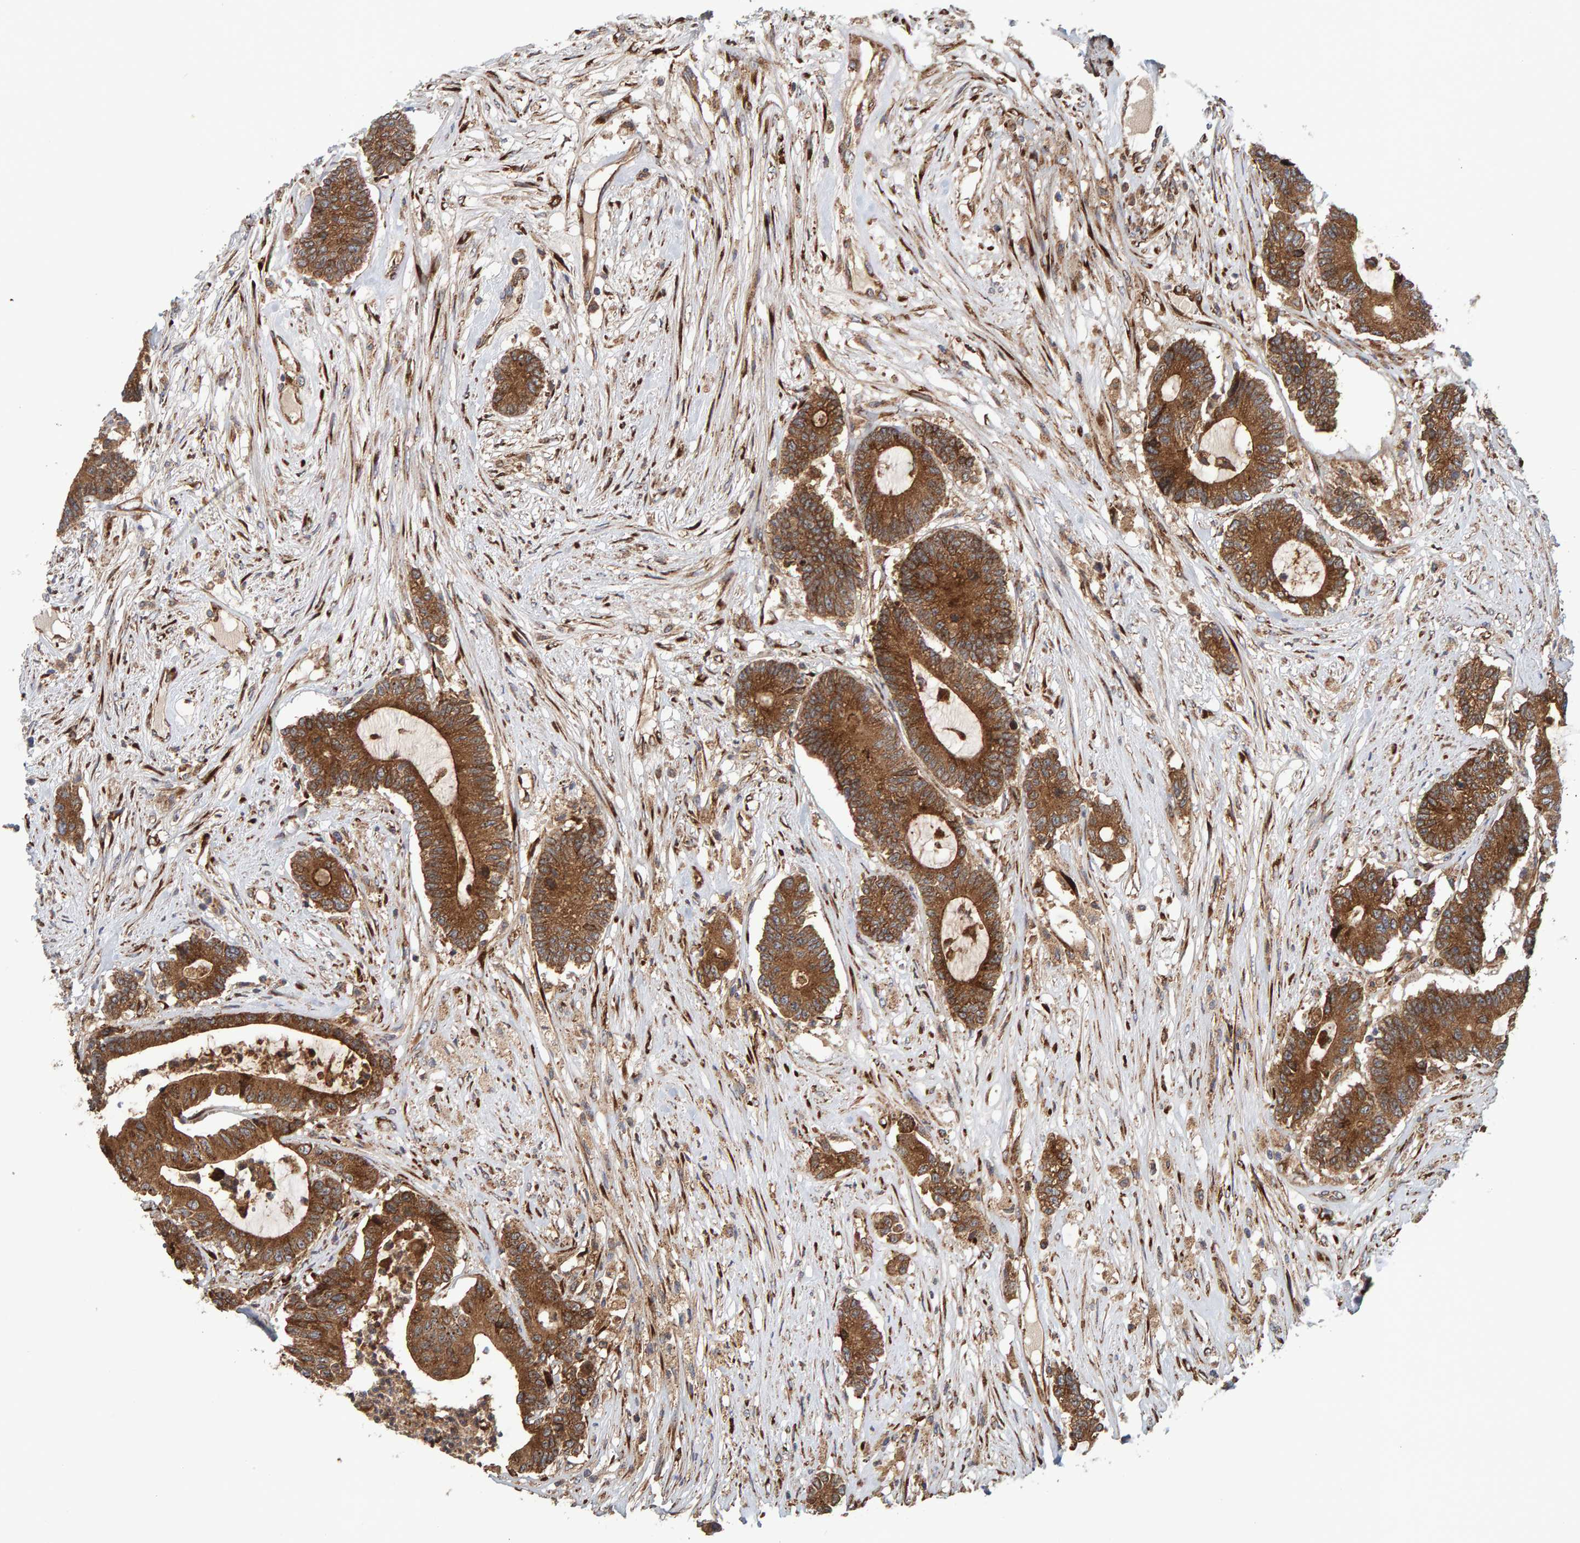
{"staining": {"intensity": "strong", "quantity": ">75%", "location": "cytoplasmic/membranous"}, "tissue": "colorectal cancer", "cell_type": "Tumor cells", "image_type": "cancer", "snomed": [{"axis": "morphology", "description": "Adenocarcinoma, NOS"}, {"axis": "topography", "description": "Colon"}], "caption": "Protein expression analysis of human colorectal cancer reveals strong cytoplasmic/membranous positivity in approximately >75% of tumor cells.", "gene": "BAIAP2", "patient": {"sex": "female", "age": 84}}